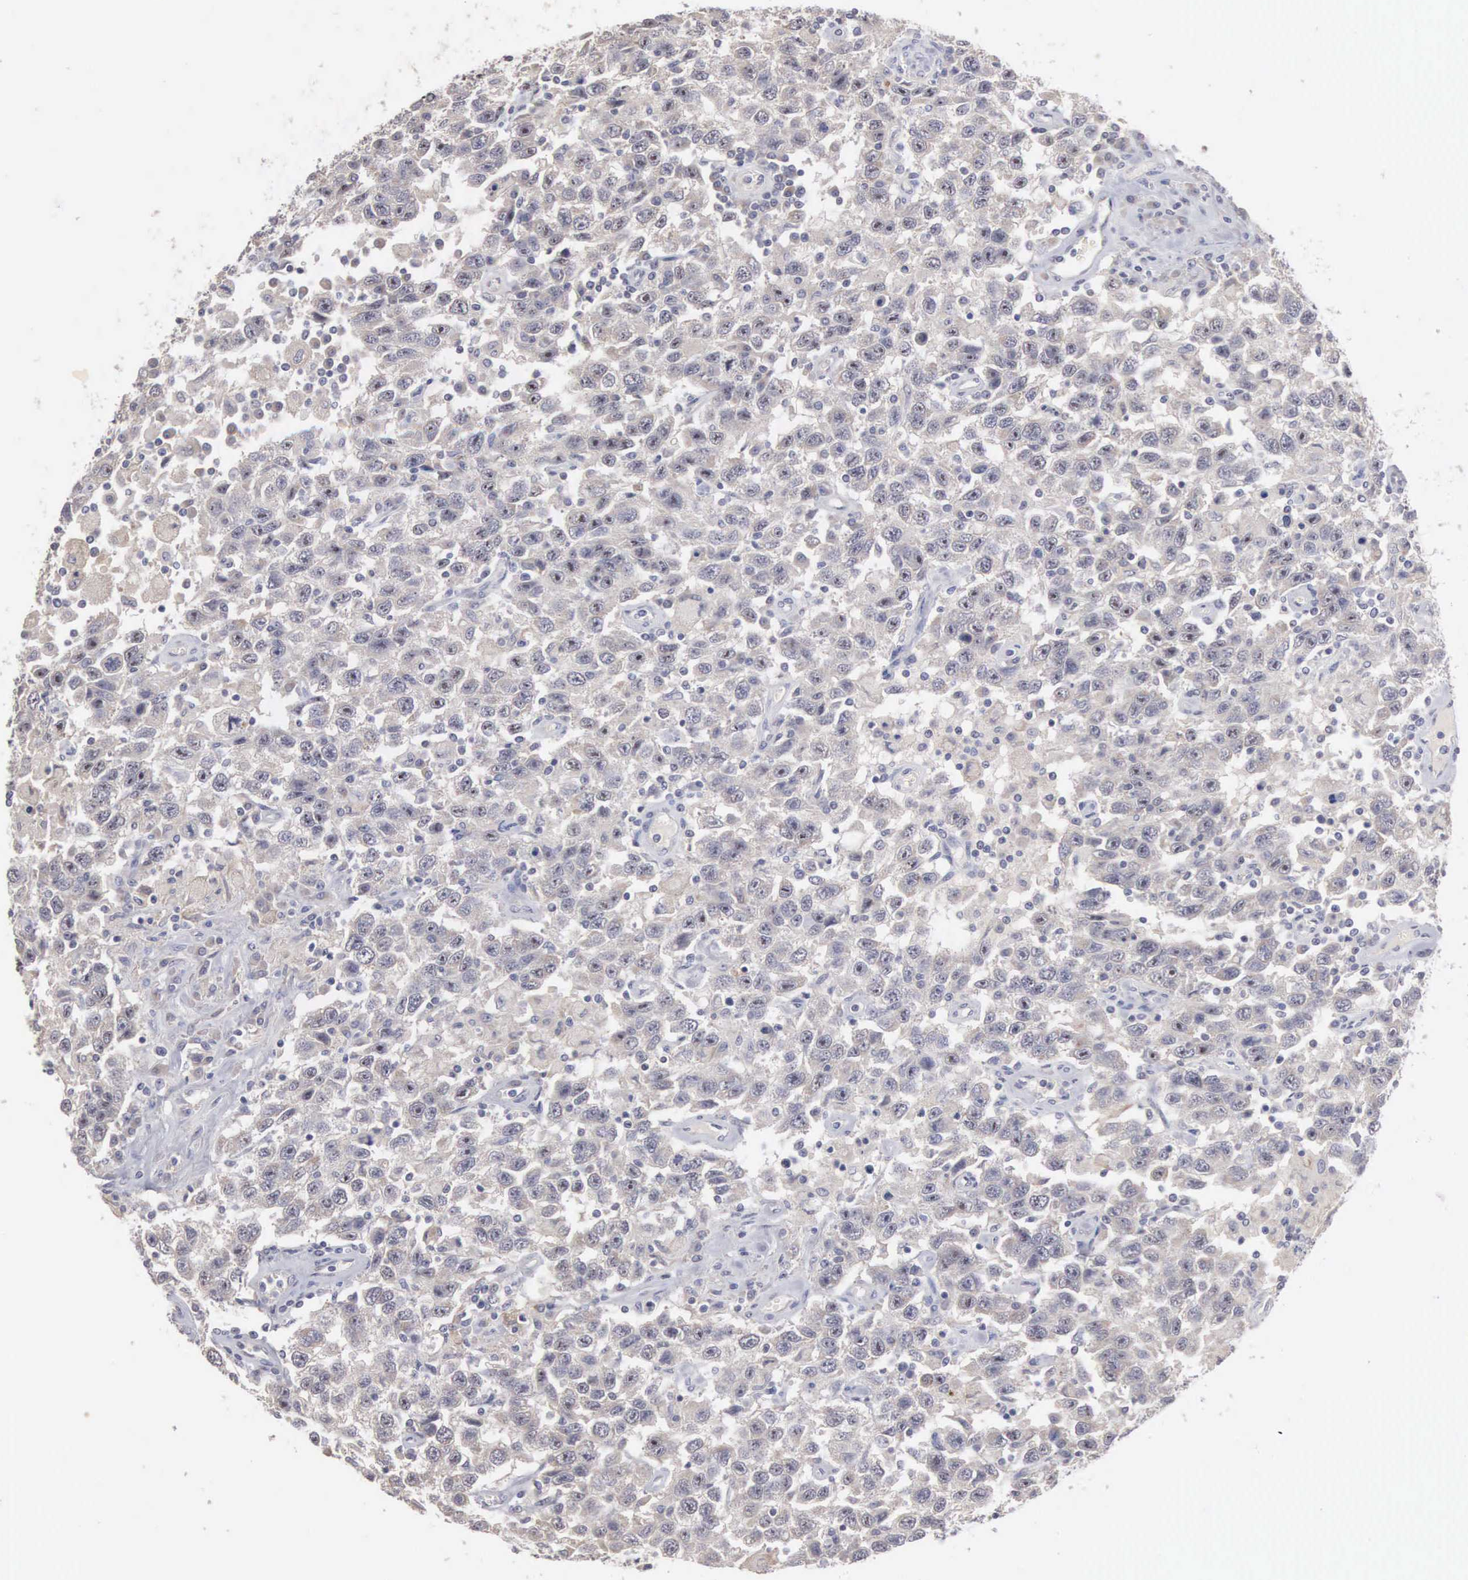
{"staining": {"intensity": "negative", "quantity": "none", "location": "none"}, "tissue": "testis cancer", "cell_type": "Tumor cells", "image_type": "cancer", "snomed": [{"axis": "morphology", "description": "Seminoma, NOS"}, {"axis": "topography", "description": "Testis"}], "caption": "IHC of human testis cancer (seminoma) exhibits no staining in tumor cells.", "gene": "AMN", "patient": {"sex": "male", "age": 41}}